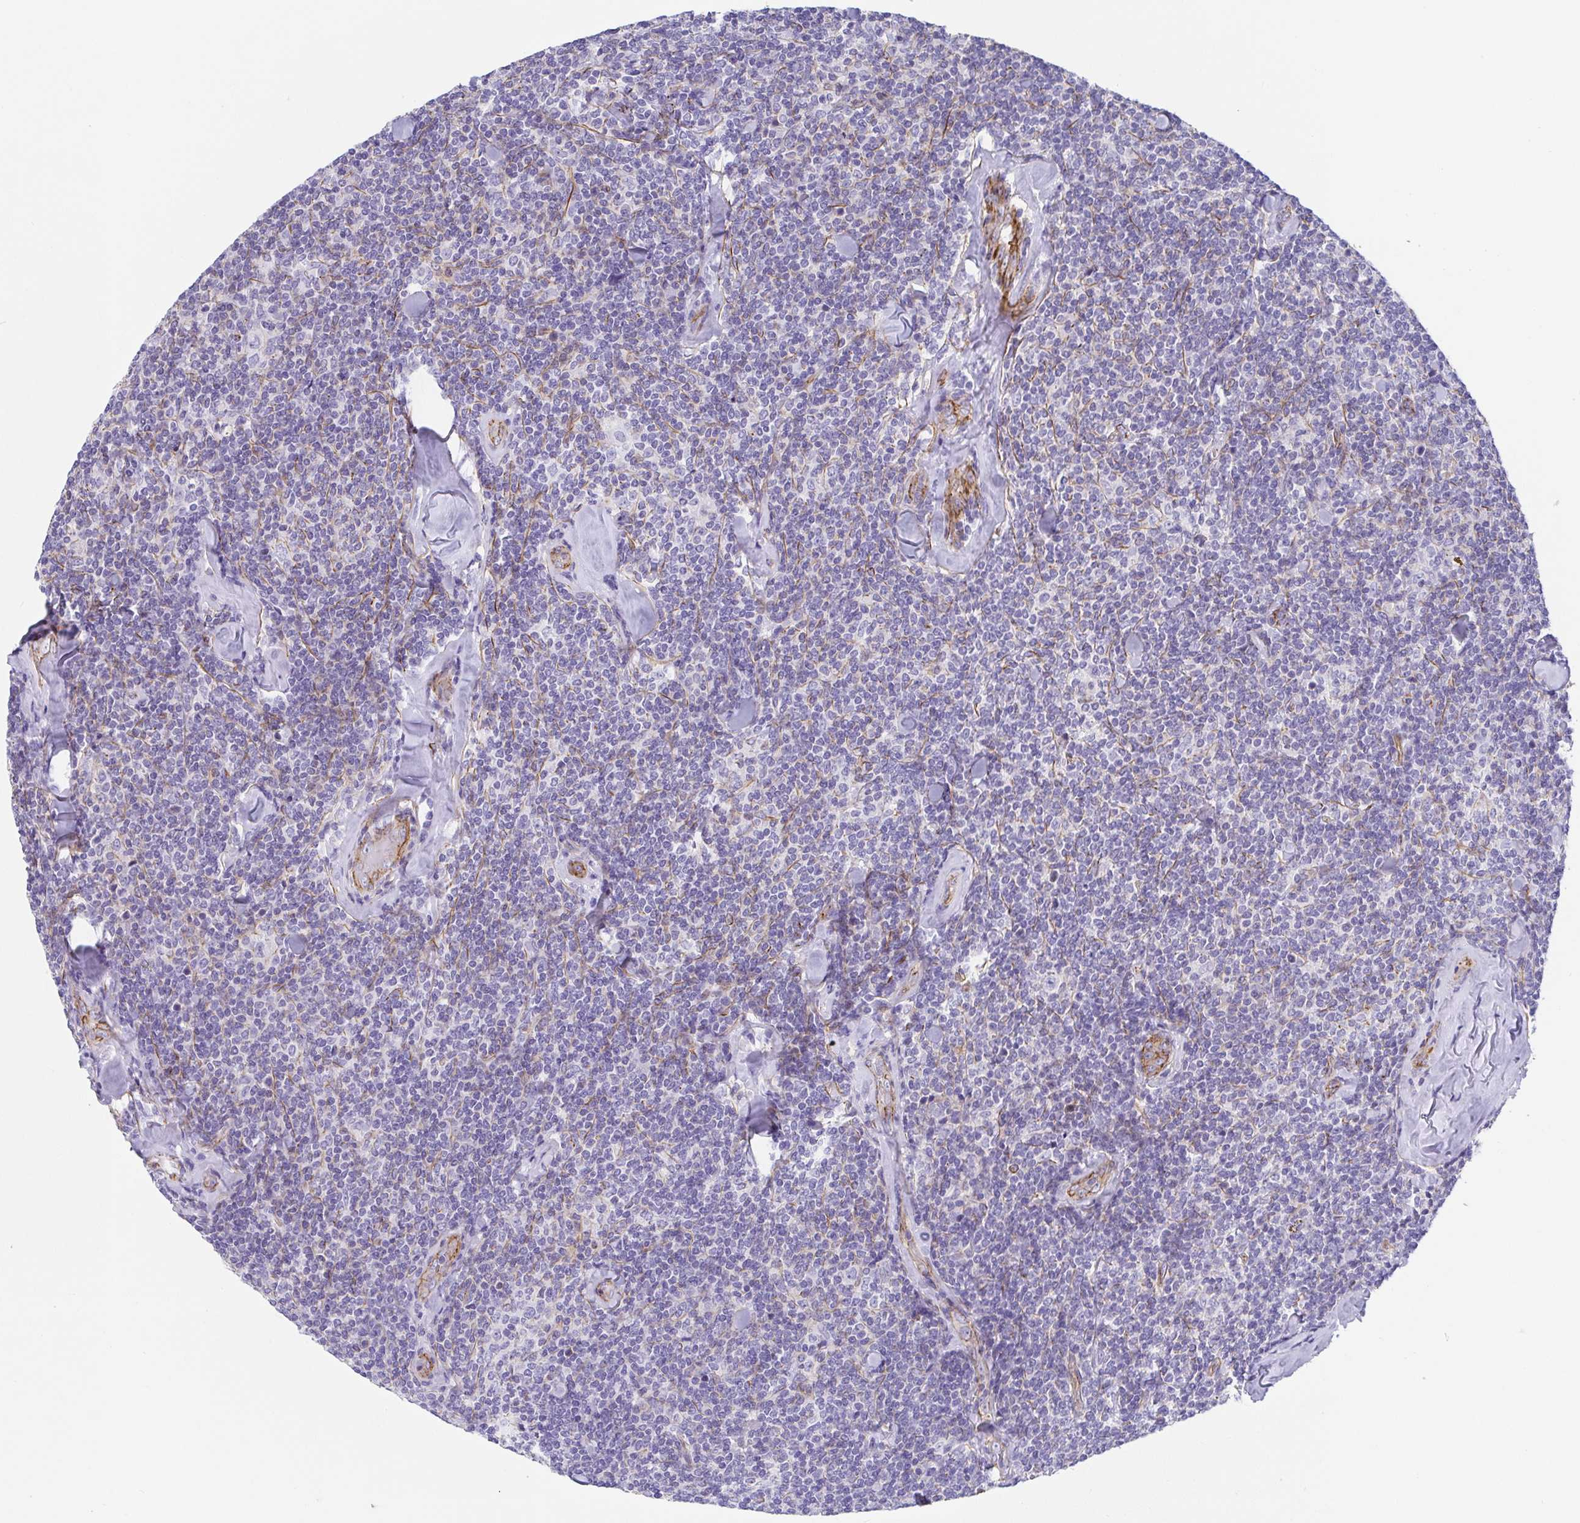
{"staining": {"intensity": "negative", "quantity": "none", "location": "none"}, "tissue": "lymphoma", "cell_type": "Tumor cells", "image_type": "cancer", "snomed": [{"axis": "morphology", "description": "Malignant lymphoma, non-Hodgkin's type, Low grade"}, {"axis": "topography", "description": "Lymph node"}], "caption": "A histopathology image of lymphoma stained for a protein demonstrates no brown staining in tumor cells. Nuclei are stained in blue.", "gene": "TRAM2", "patient": {"sex": "female", "age": 56}}